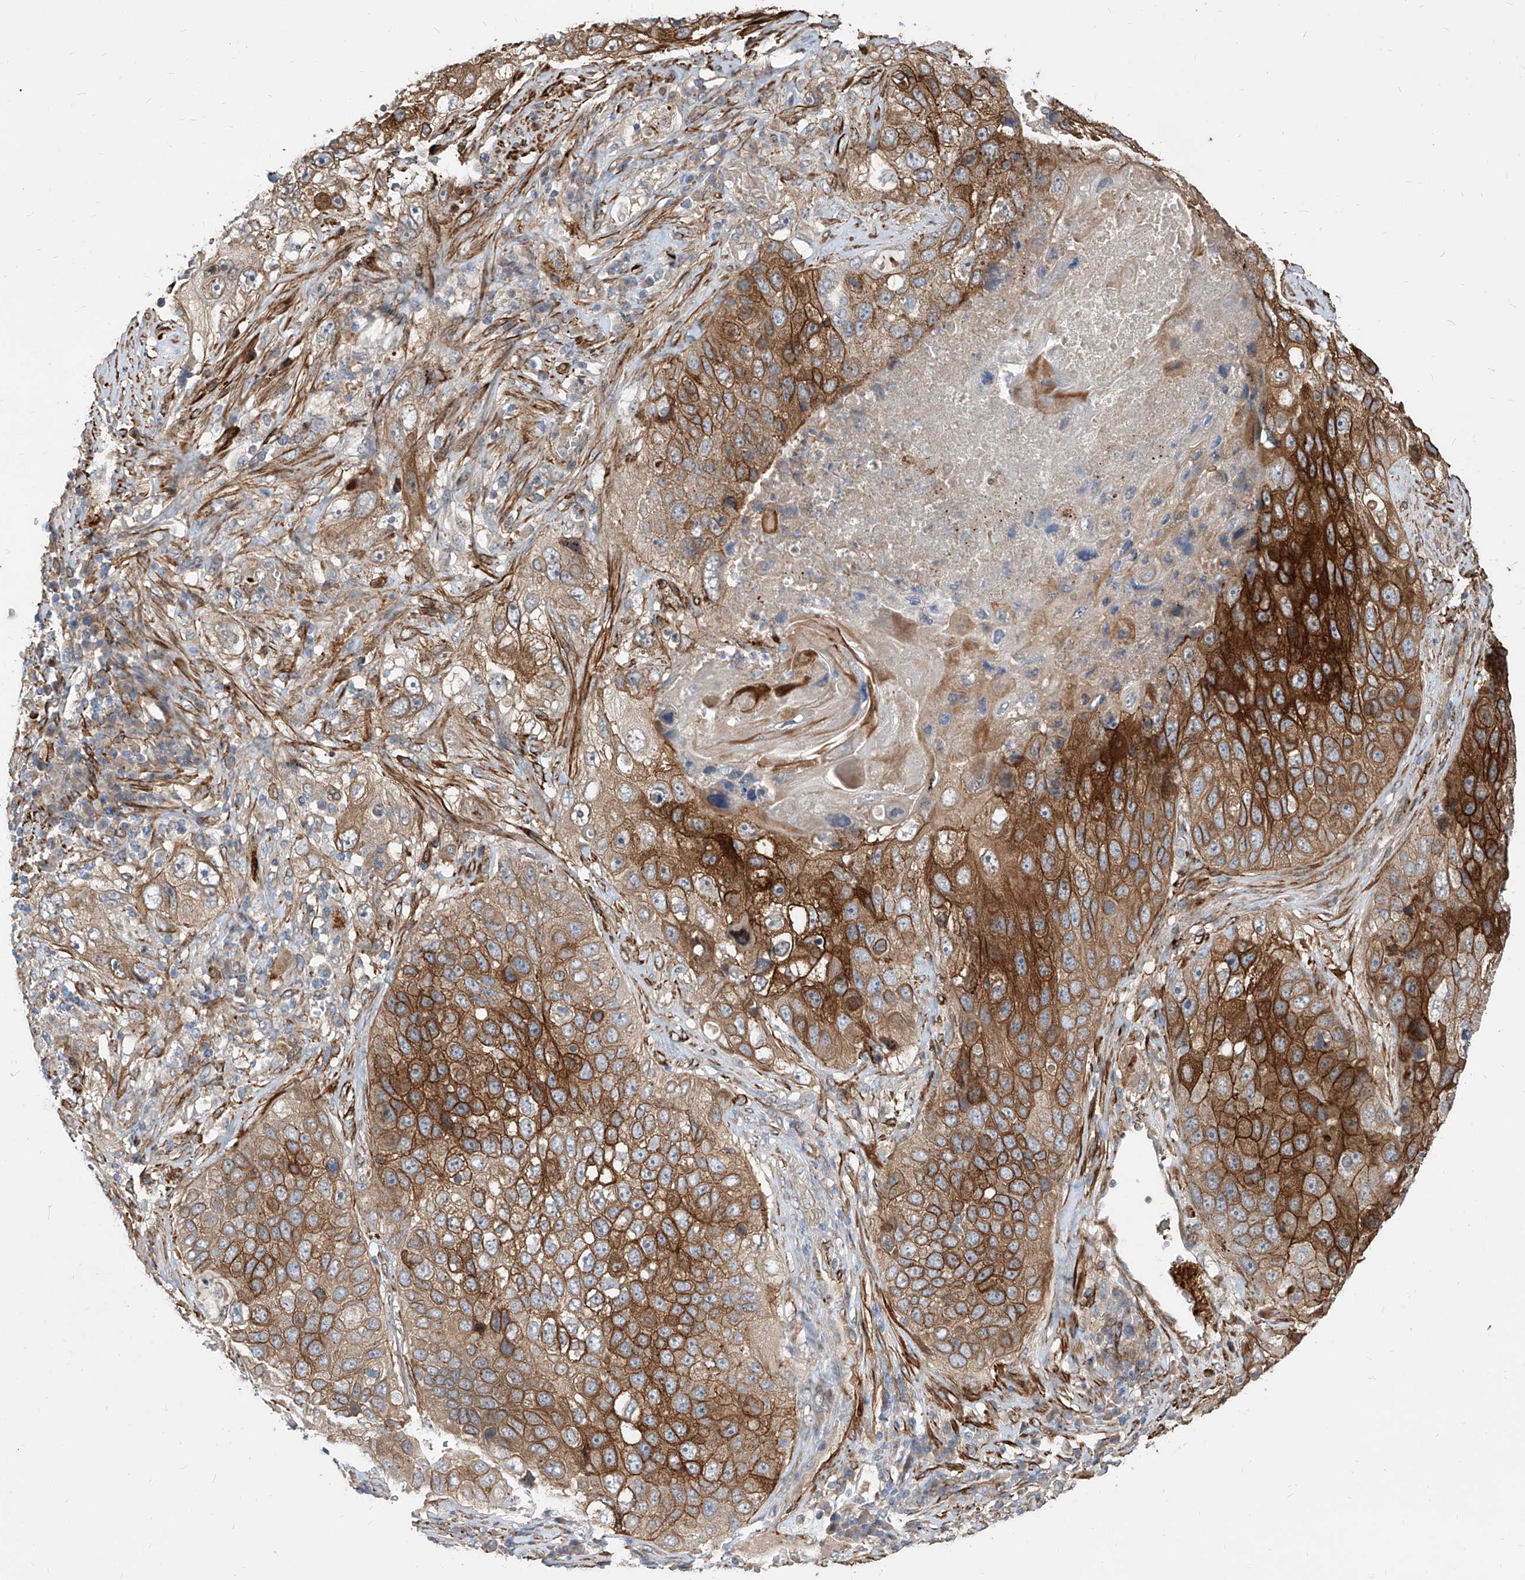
{"staining": {"intensity": "moderate", "quantity": ">75%", "location": "cytoplasmic/membranous"}, "tissue": "lung cancer", "cell_type": "Tumor cells", "image_type": "cancer", "snomed": [{"axis": "morphology", "description": "Squamous cell carcinoma, NOS"}, {"axis": "topography", "description": "Lung"}], "caption": "Immunohistochemical staining of lung cancer reveals moderate cytoplasmic/membranous protein expression in about >75% of tumor cells.", "gene": "FAM83B", "patient": {"sex": "male", "age": 61}}